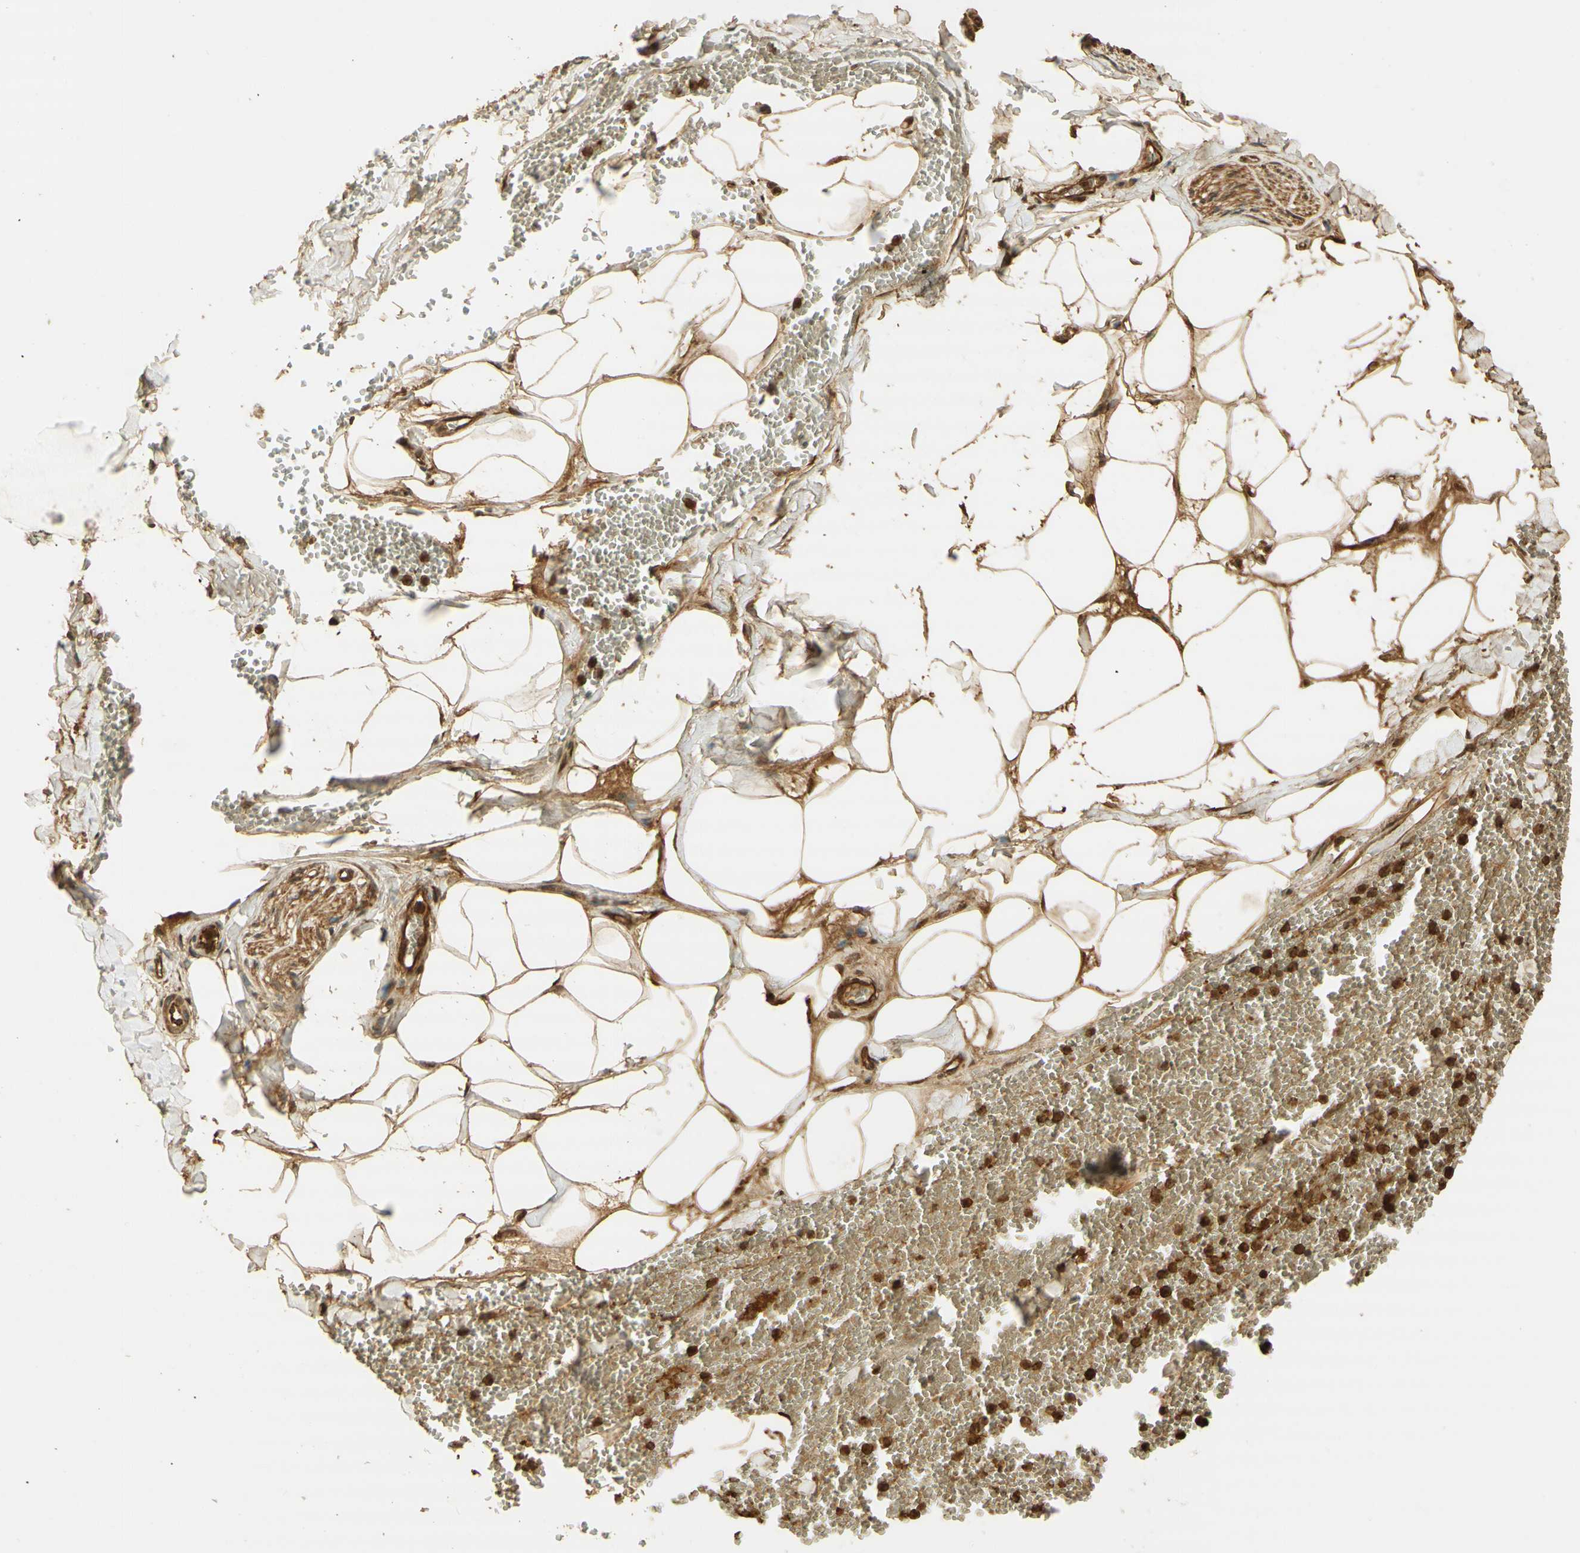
{"staining": {"intensity": "moderate", "quantity": ">75%", "location": "cytoplasmic/membranous"}, "tissue": "adipose tissue", "cell_type": "Adipocytes", "image_type": "normal", "snomed": [{"axis": "morphology", "description": "Normal tissue, NOS"}, {"axis": "topography", "description": "Adipose tissue"}, {"axis": "topography", "description": "Peripheral nerve tissue"}], "caption": "Adipose tissue stained for a protein (brown) shows moderate cytoplasmic/membranous positive positivity in approximately >75% of adipocytes.", "gene": "AGER", "patient": {"sex": "male", "age": 52}}